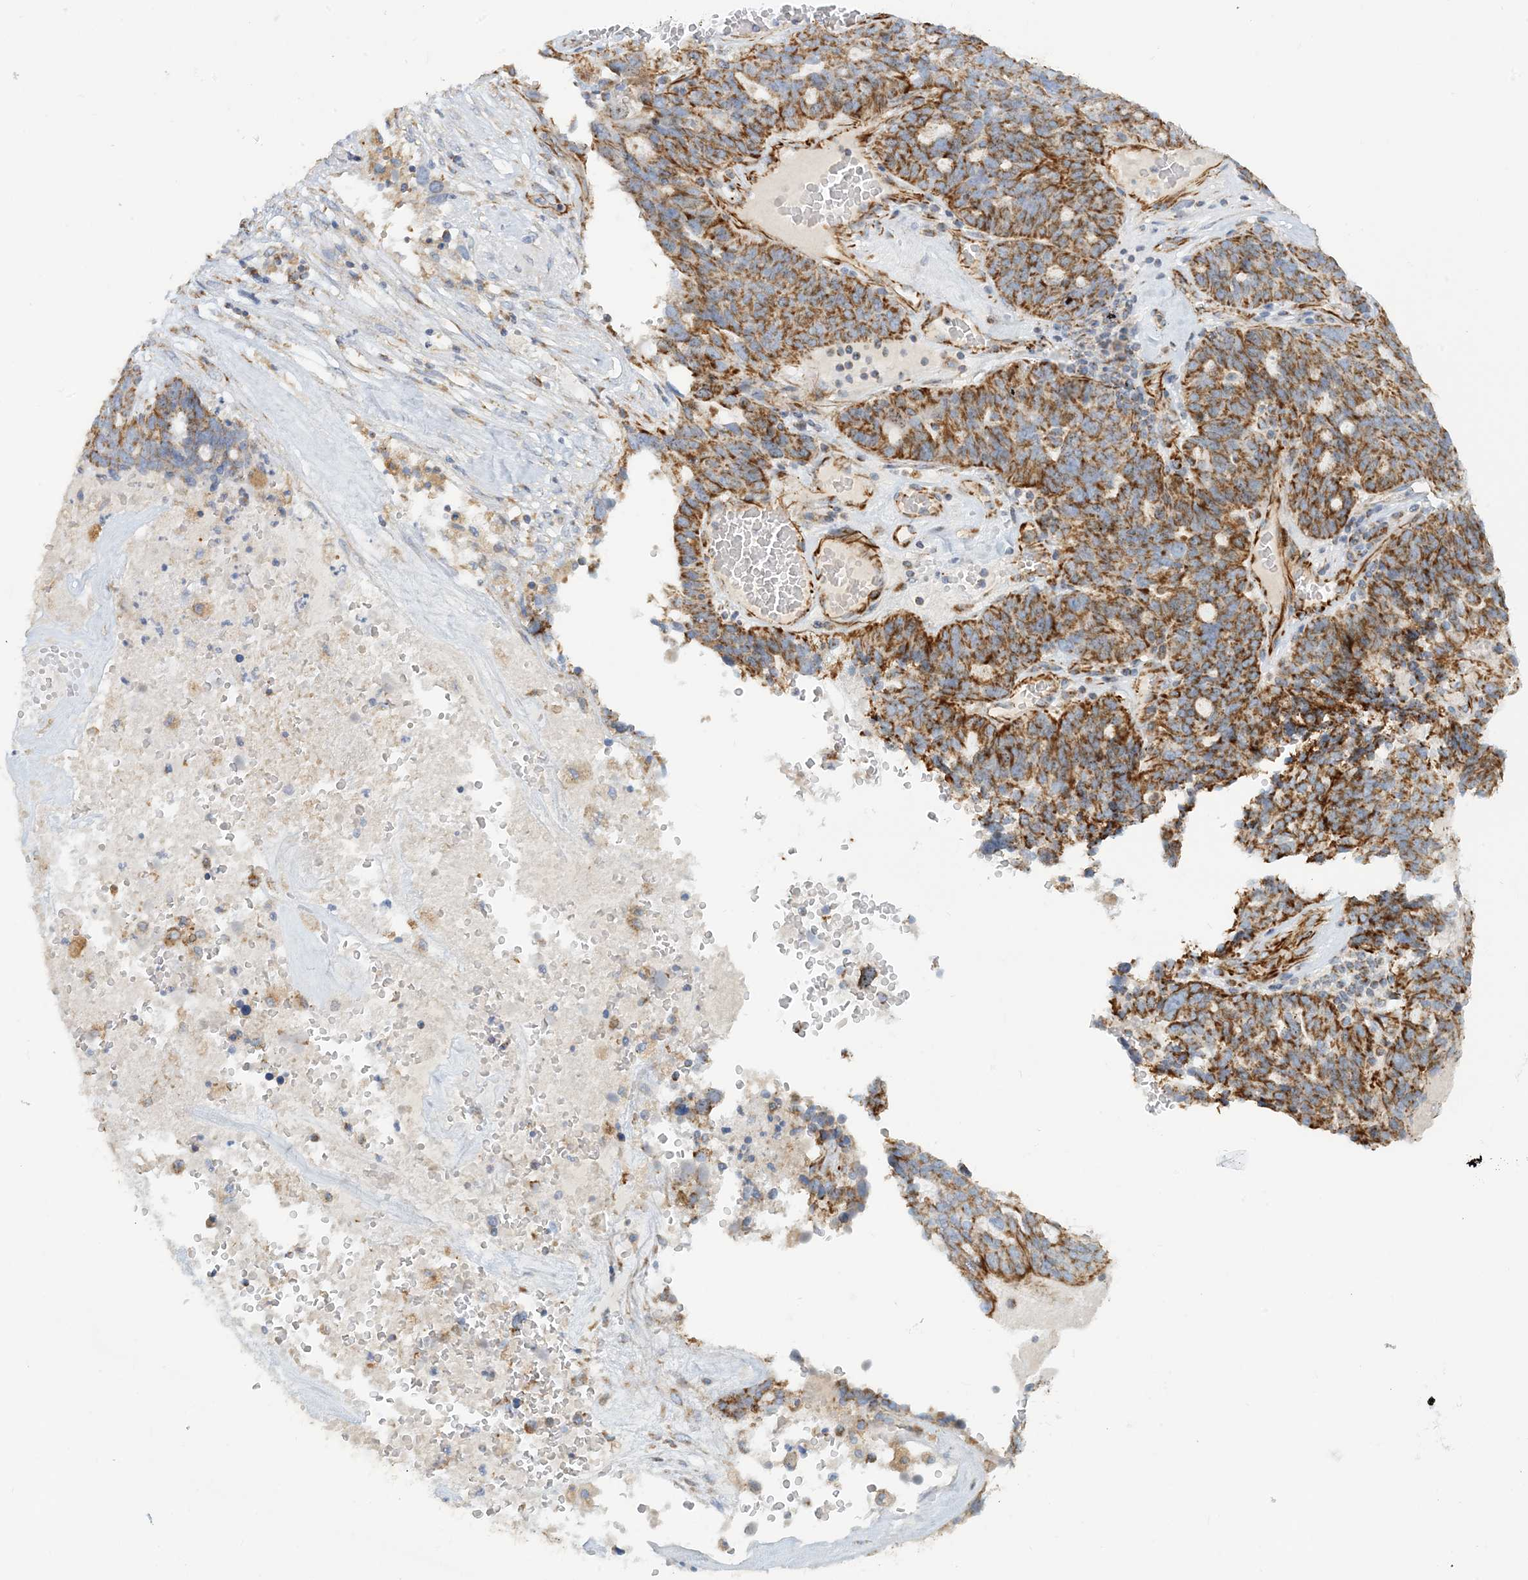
{"staining": {"intensity": "moderate", "quantity": ">75%", "location": "cytoplasmic/membranous"}, "tissue": "ovarian cancer", "cell_type": "Tumor cells", "image_type": "cancer", "snomed": [{"axis": "morphology", "description": "Cystadenocarcinoma, serous, NOS"}, {"axis": "topography", "description": "Ovary"}], "caption": "Immunohistochemistry (IHC) image of neoplastic tissue: human ovarian cancer (serous cystadenocarcinoma) stained using immunohistochemistry shows medium levels of moderate protein expression localized specifically in the cytoplasmic/membranous of tumor cells, appearing as a cytoplasmic/membranous brown color.", "gene": "COA3", "patient": {"sex": "female", "age": 59}}